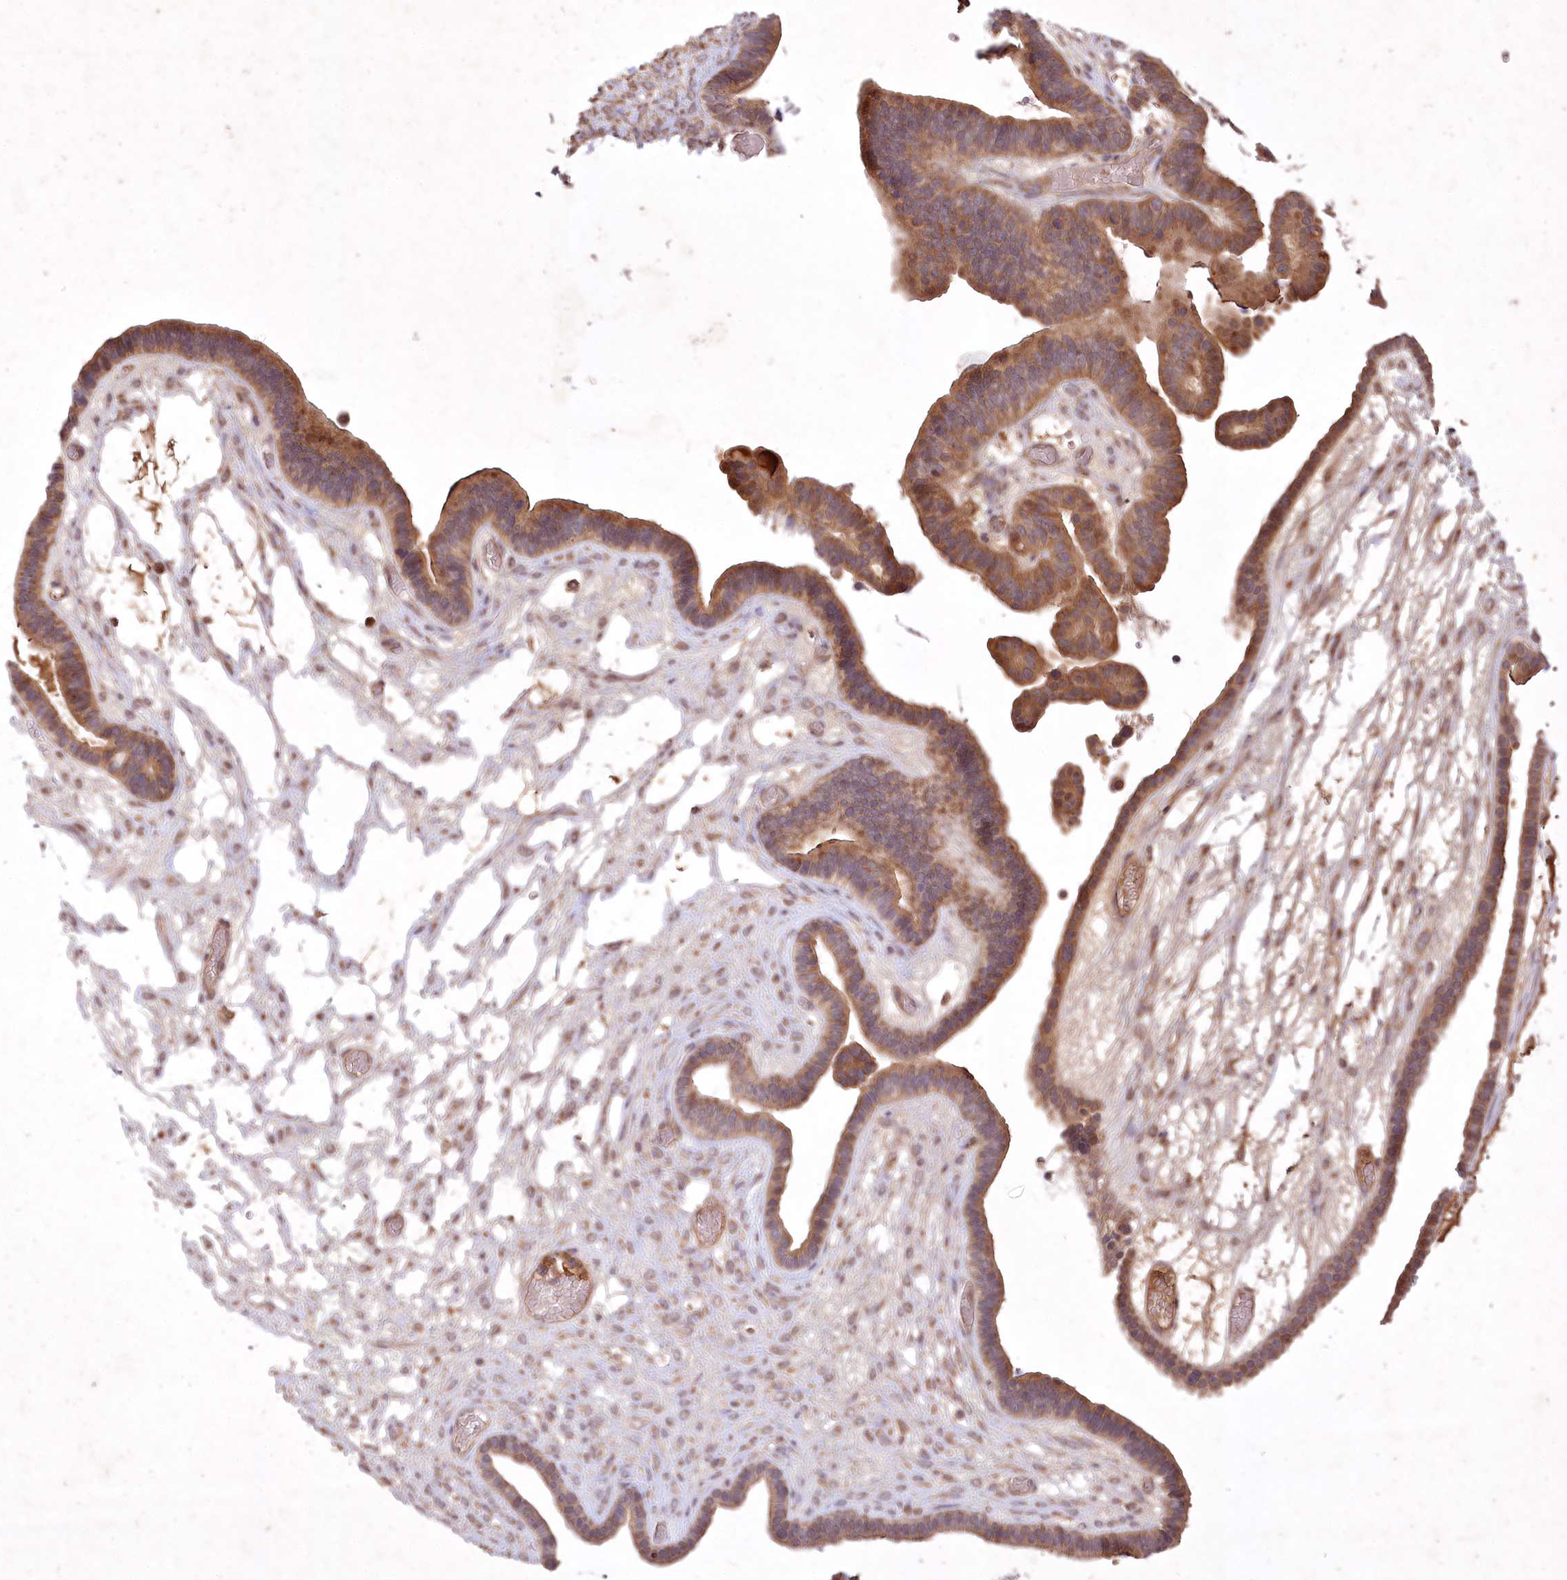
{"staining": {"intensity": "moderate", "quantity": ">75%", "location": "cytoplasmic/membranous"}, "tissue": "ovarian cancer", "cell_type": "Tumor cells", "image_type": "cancer", "snomed": [{"axis": "morphology", "description": "Cystadenocarcinoma, serous, NOS"}, {"axis": "topography", "description": "Ovary"}], "caption": "Moderate cytoplasmic/membranous expression for a protein is identified in about >75% of tumor cells of serous cystadenocarcinoma (ovarian) using immunohistochemistry (IHC).", "gene": "IRAK1BP1", "patient": {"sex": "female", "age": 56}}